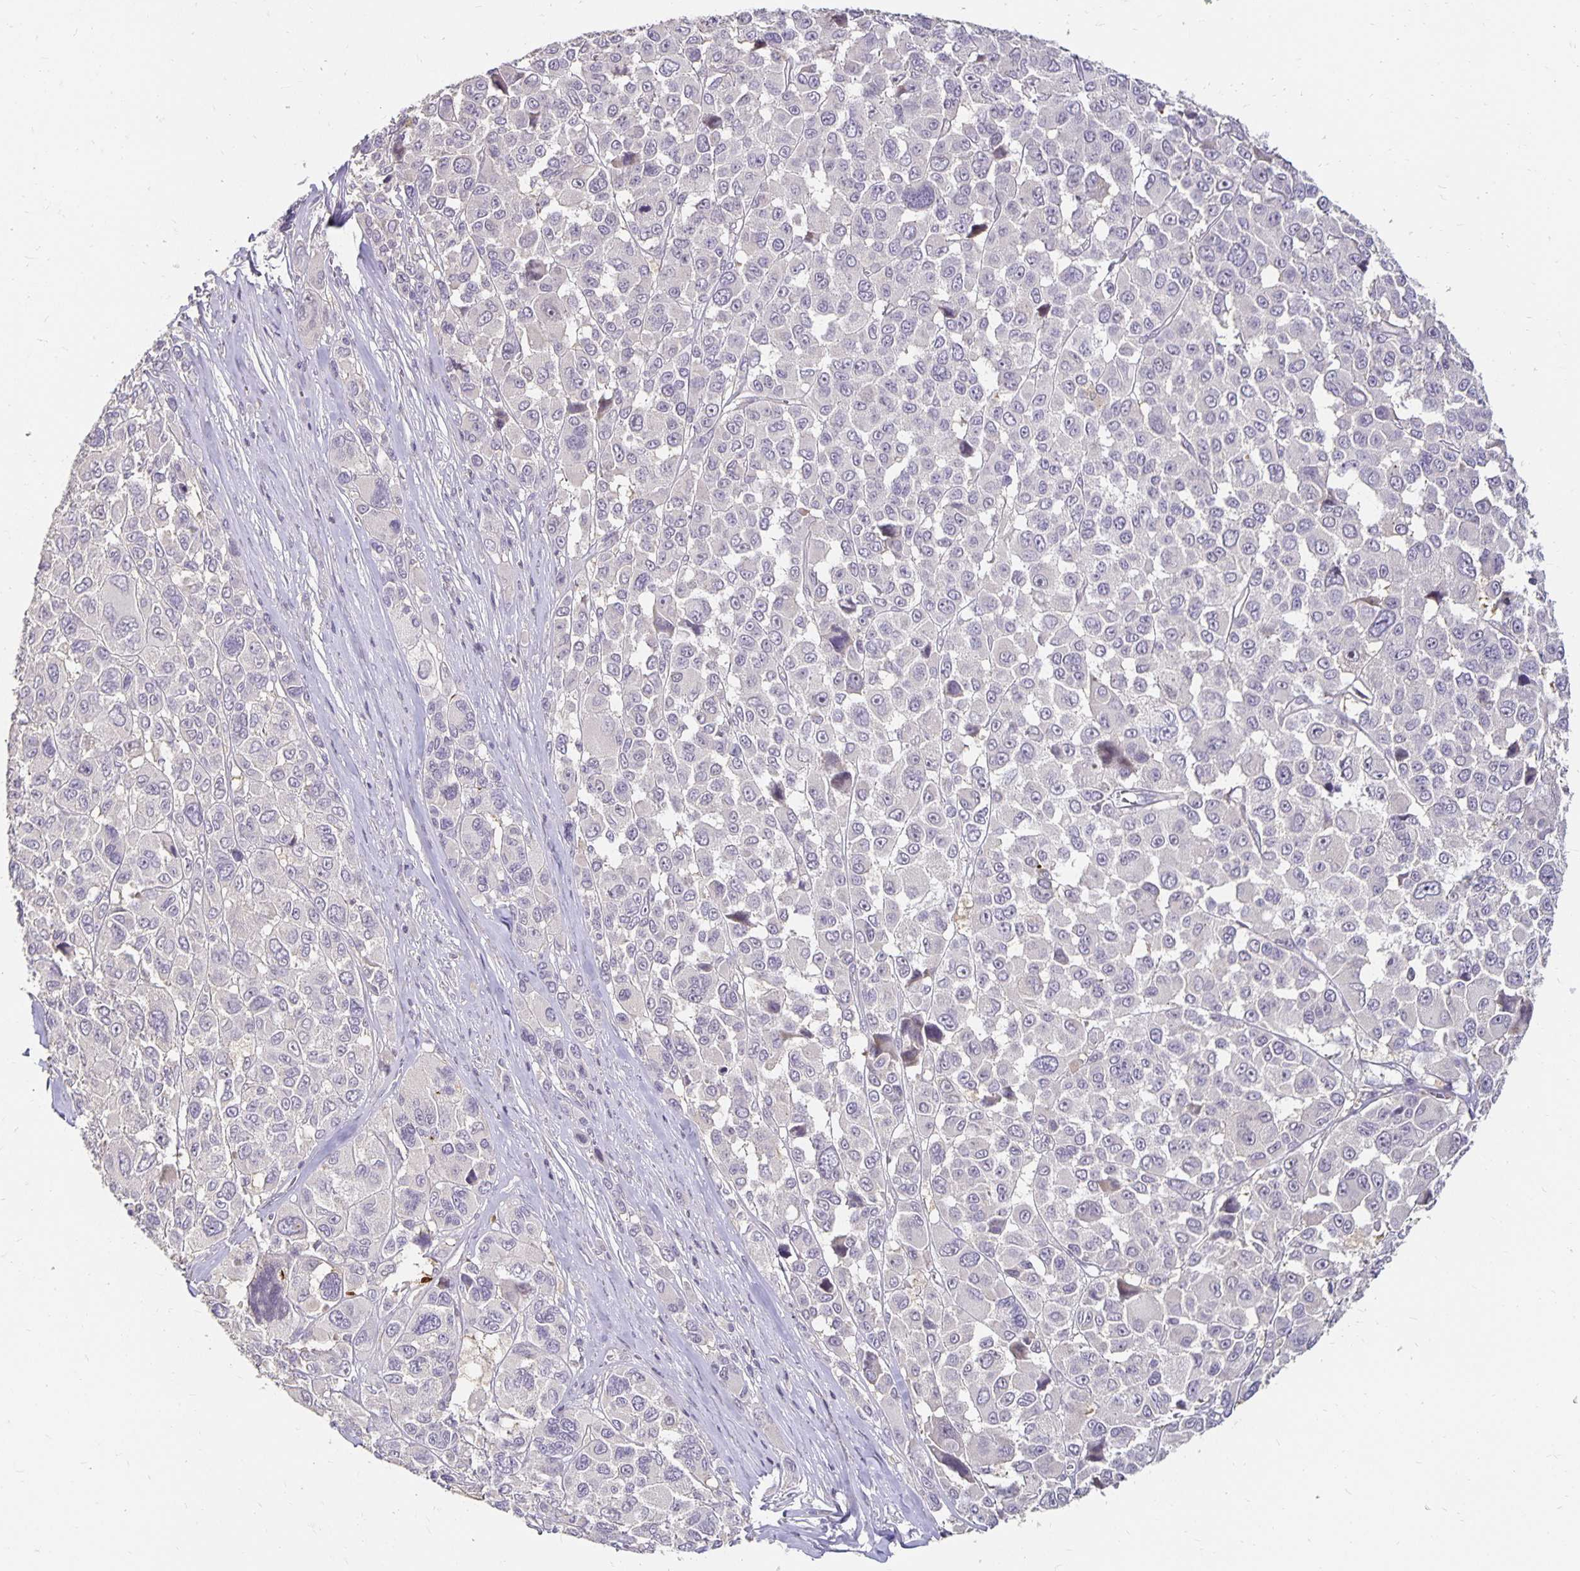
{"staining": {"intensity": "negative", "quantity": "none", "location": "none"}, "tissue": "melanoma", "cell_type": "Tumor cells", "image_type": "cancer", "snomed": [{"axis": "morphology", "description": "Malignant melanoma, NOS"}, {"axis": "topography", "description": "Skin"}], "caption": "A photomicrograph of melanoma stained for a protein shows no brown staining in tumor cells.", "gene": "CST6", "patient": {"sex": "female", "age": 66}}